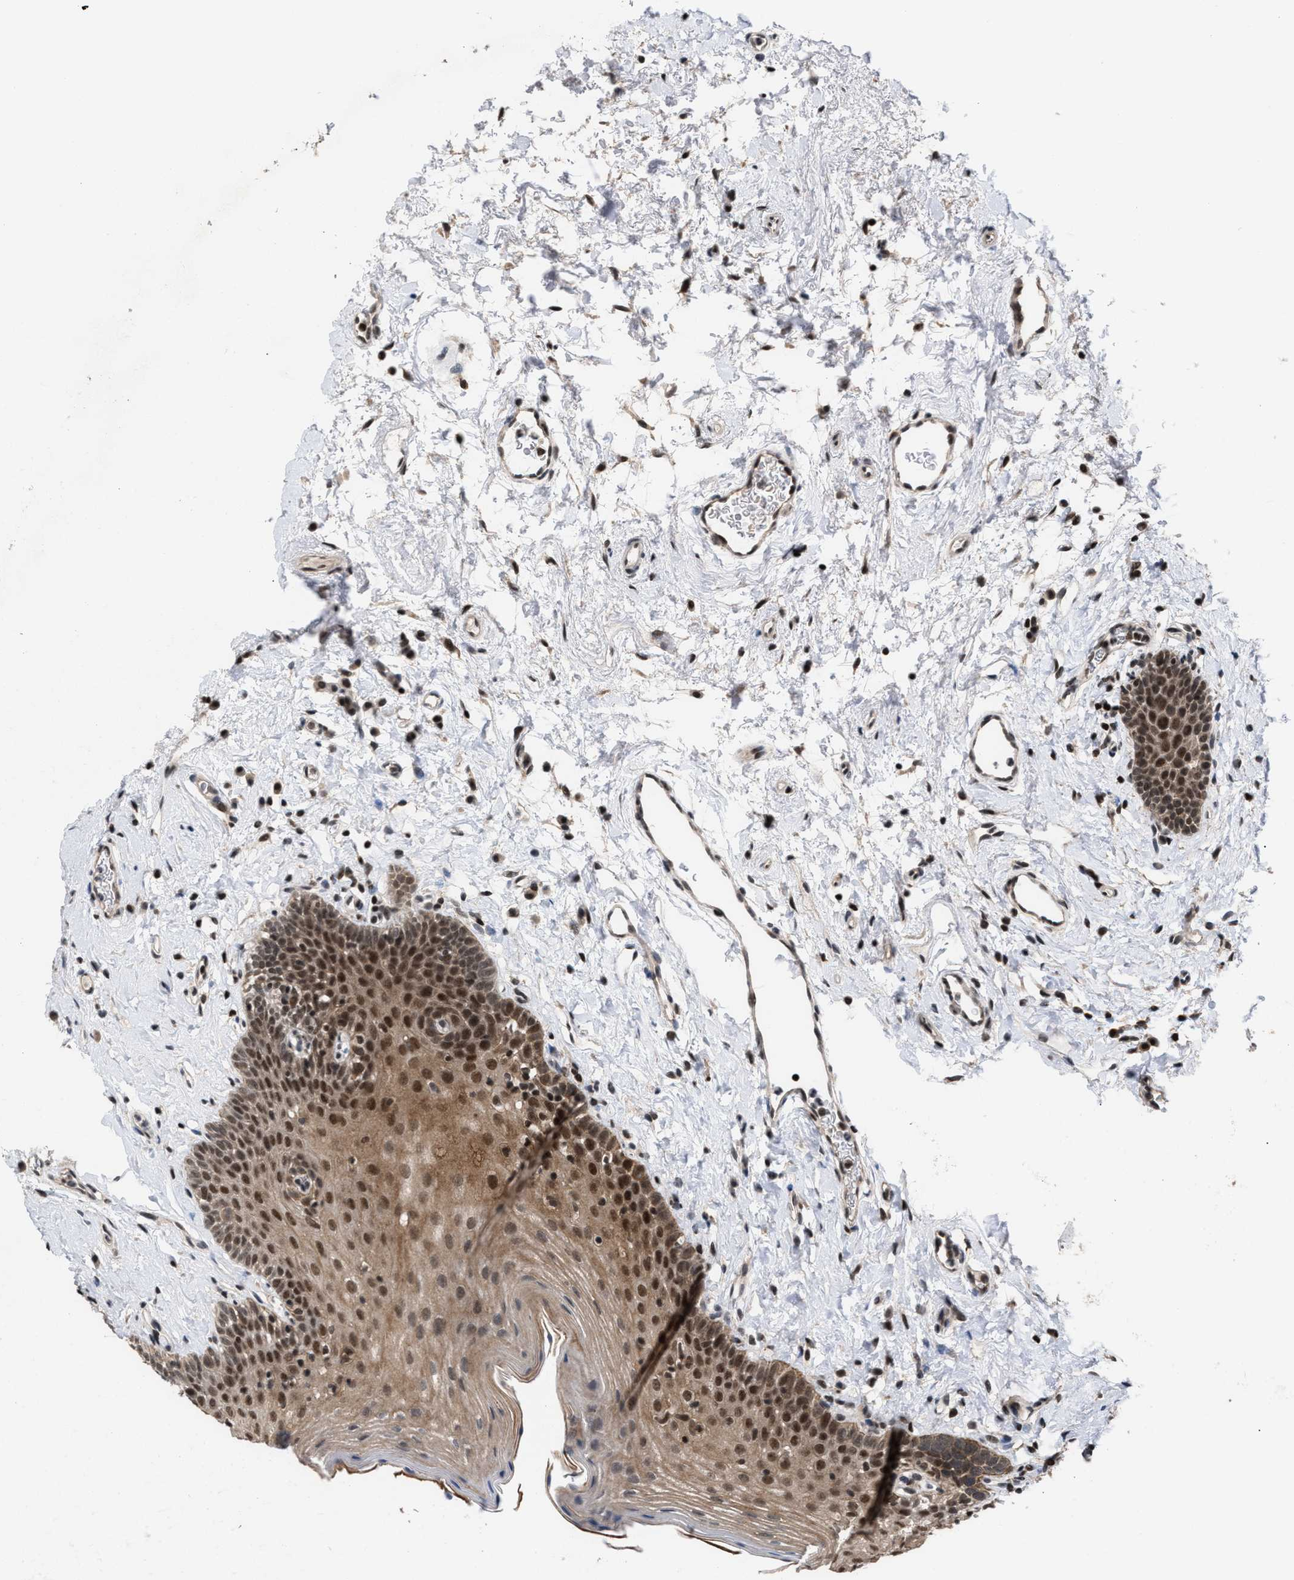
{"staining": {"intensity": "strong", "quantity": "25%-75%", "location": "cytoplasmic/membranous,nuclear"}, "tissue": "oral mucosa", "cell_type": "Squamous epithelial cells", "image_type": "normal", "snomed": [{"axis": "morphology", "description": "Normal tissue, NOS"}, {"axis": "topography", "description": "Oral tissue"}], "caption": "An IHC micrograph of unremarkable tissue is shown. Protein staining in brown labels strong cytoplasmic/membranous,nuclear positivity in oral mucosa within squamous epithelial cells.", "gene": "C9orf78", "patient": {"sex": "male", "age": 66}}